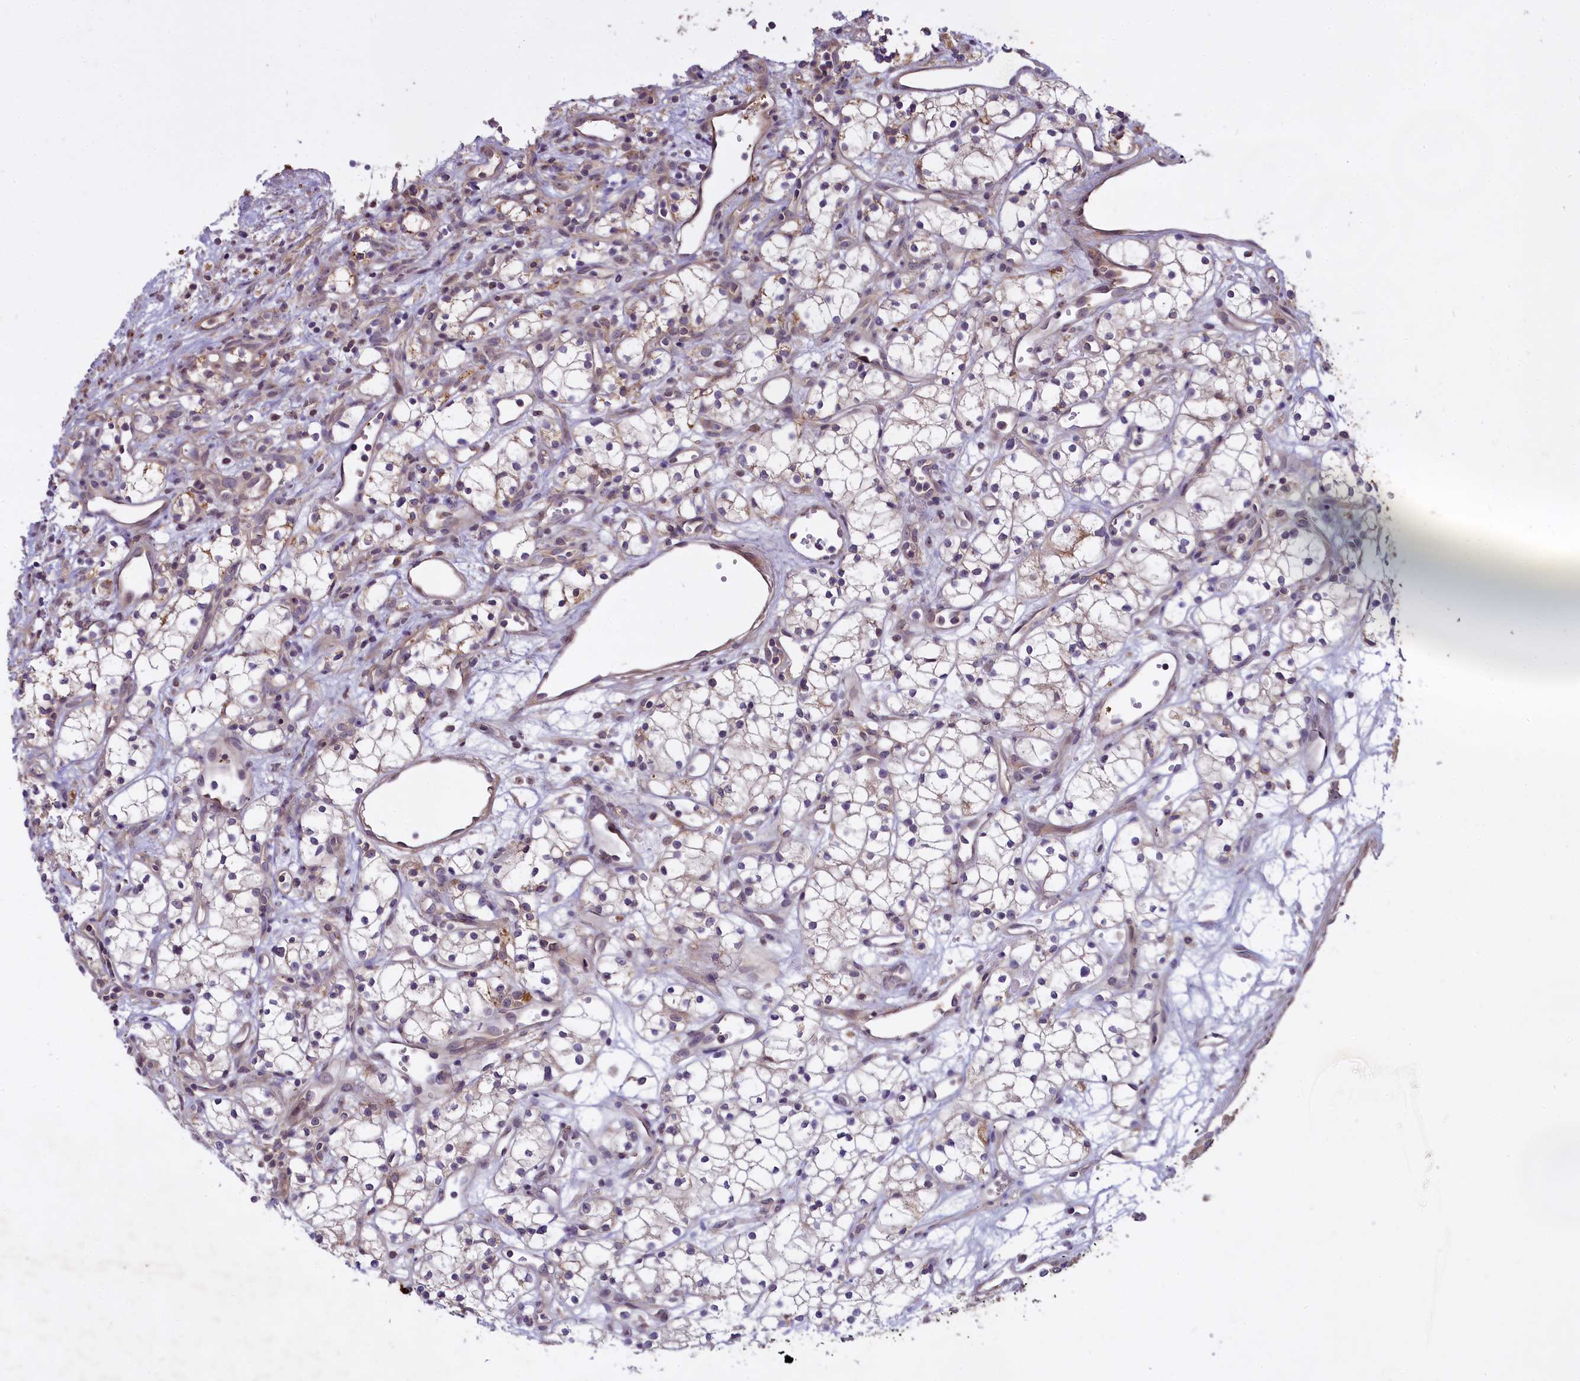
{"staining": {"intensity": "negative", "quantity": "none", "location": "none"}, "tissue": "renal cancer", "cell_type": "Tumor cells", "image_type": "cancer", "snomed": [{"axis": "morphology", "description": "Adenocarcinoma, NOS"}, {"axis": "topography", "description": "Kidney"}], "caption": "Histopathology image shows no protein positivity in tumor cells of renal adenocarcinoma tissue.", "gene": "MEMO1", "patient": {"sex": "male", "age": 59}}